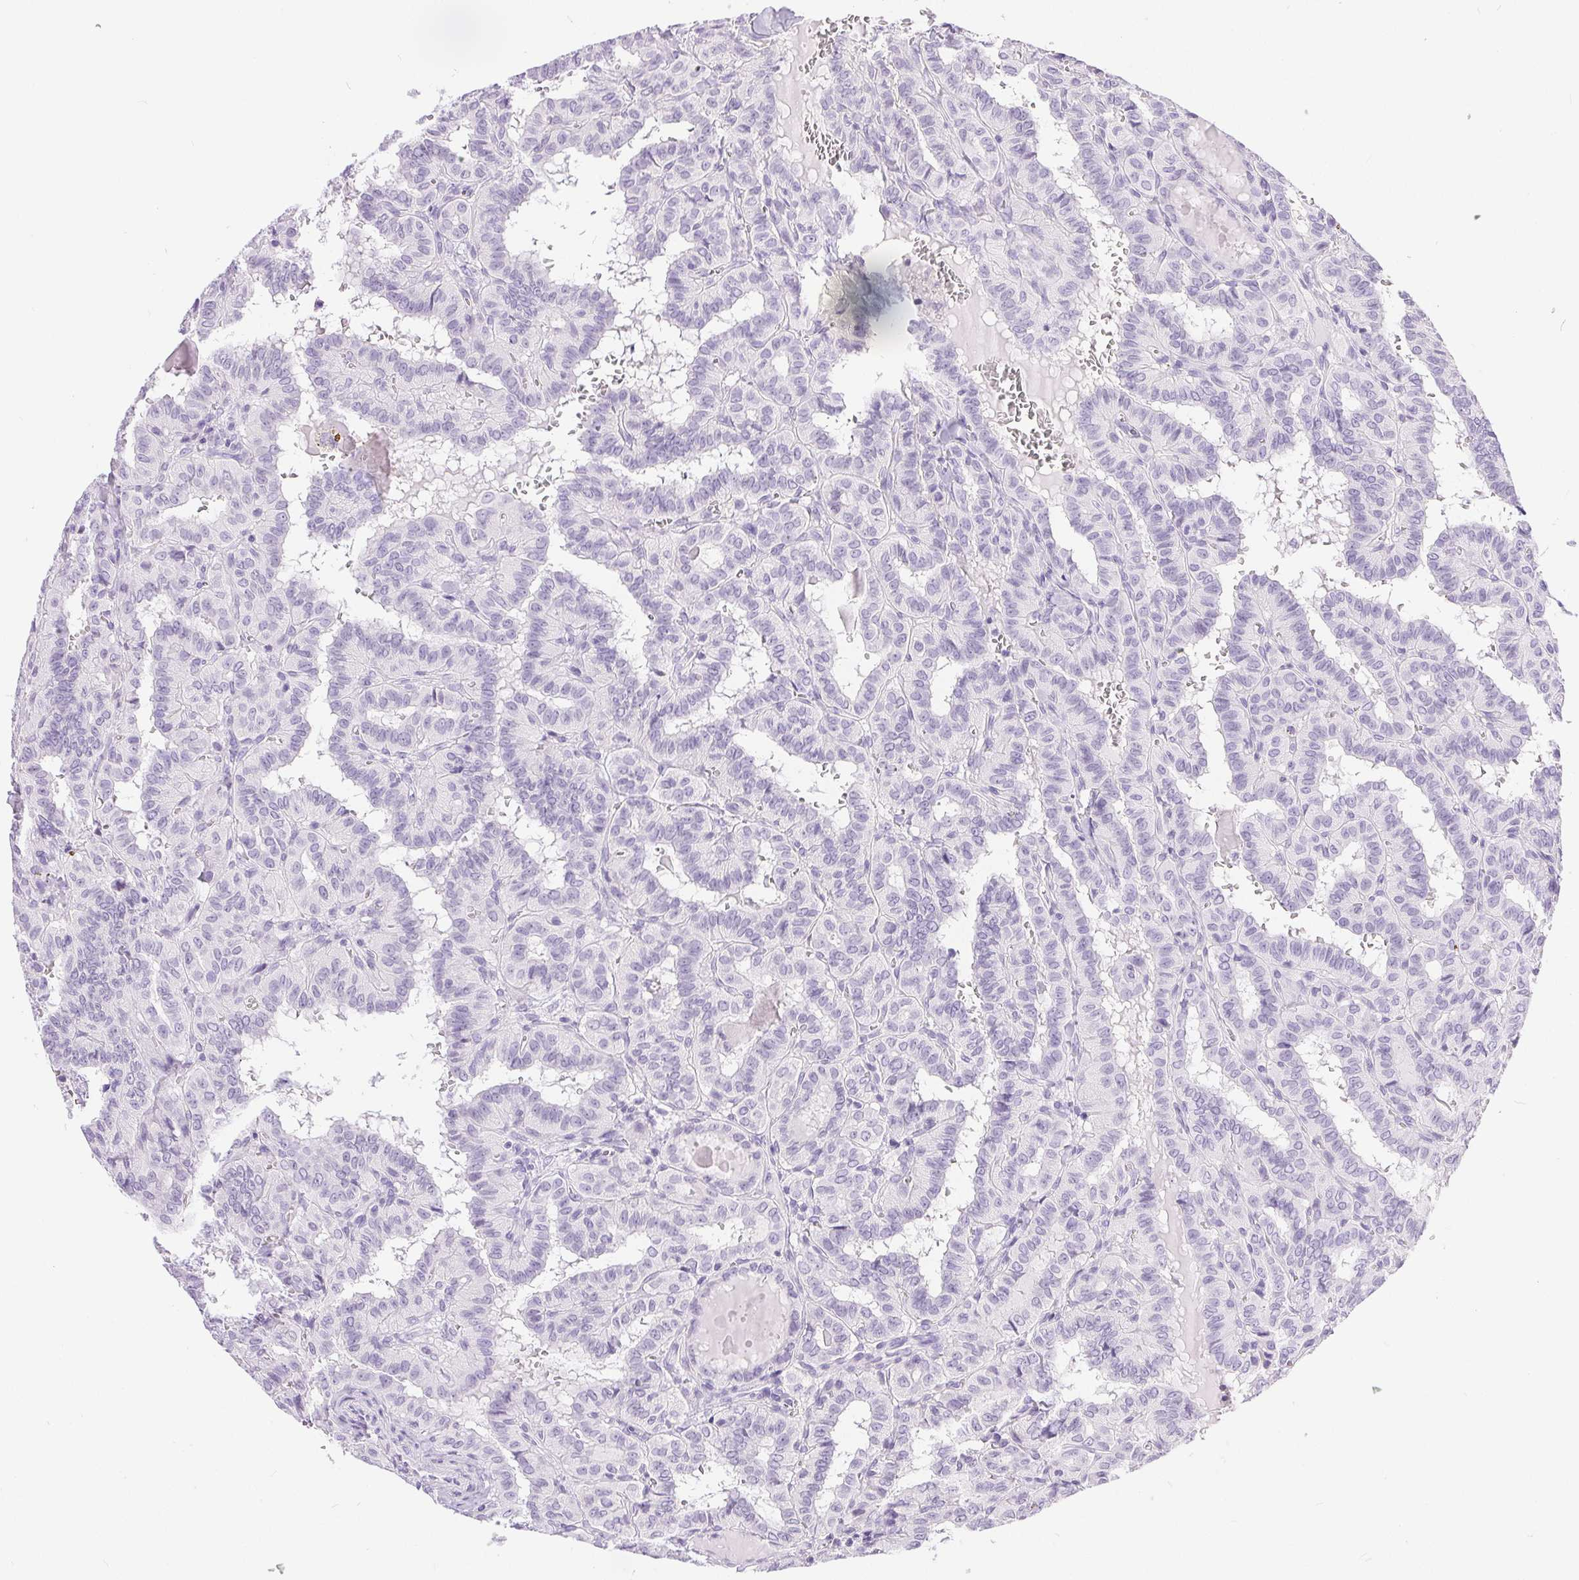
{"staining": {"intensity": "negative", "quantity": "none", "location": "none"}, "tissue": "thyroid cancer", "cell_type": "Tumor cells", "image_type": "cancer", "snomed": [{"axis": "morphology", "description": "Papillary adenocarcinoma, NOS"}, {"axis": "topography", "description": "Thyroid gland"}], "caption": "A photomicrograph of thyroid cancer stained for a protein exhibits no brown staining in tumor cells. The staining was performed using DAB to visualize the protein expression in brown, while the nuclei were stained in blue with hematoxylin (Magnification: 20x).", "gene": "XDH", "patient": {"sex": "female", "age": 21}}